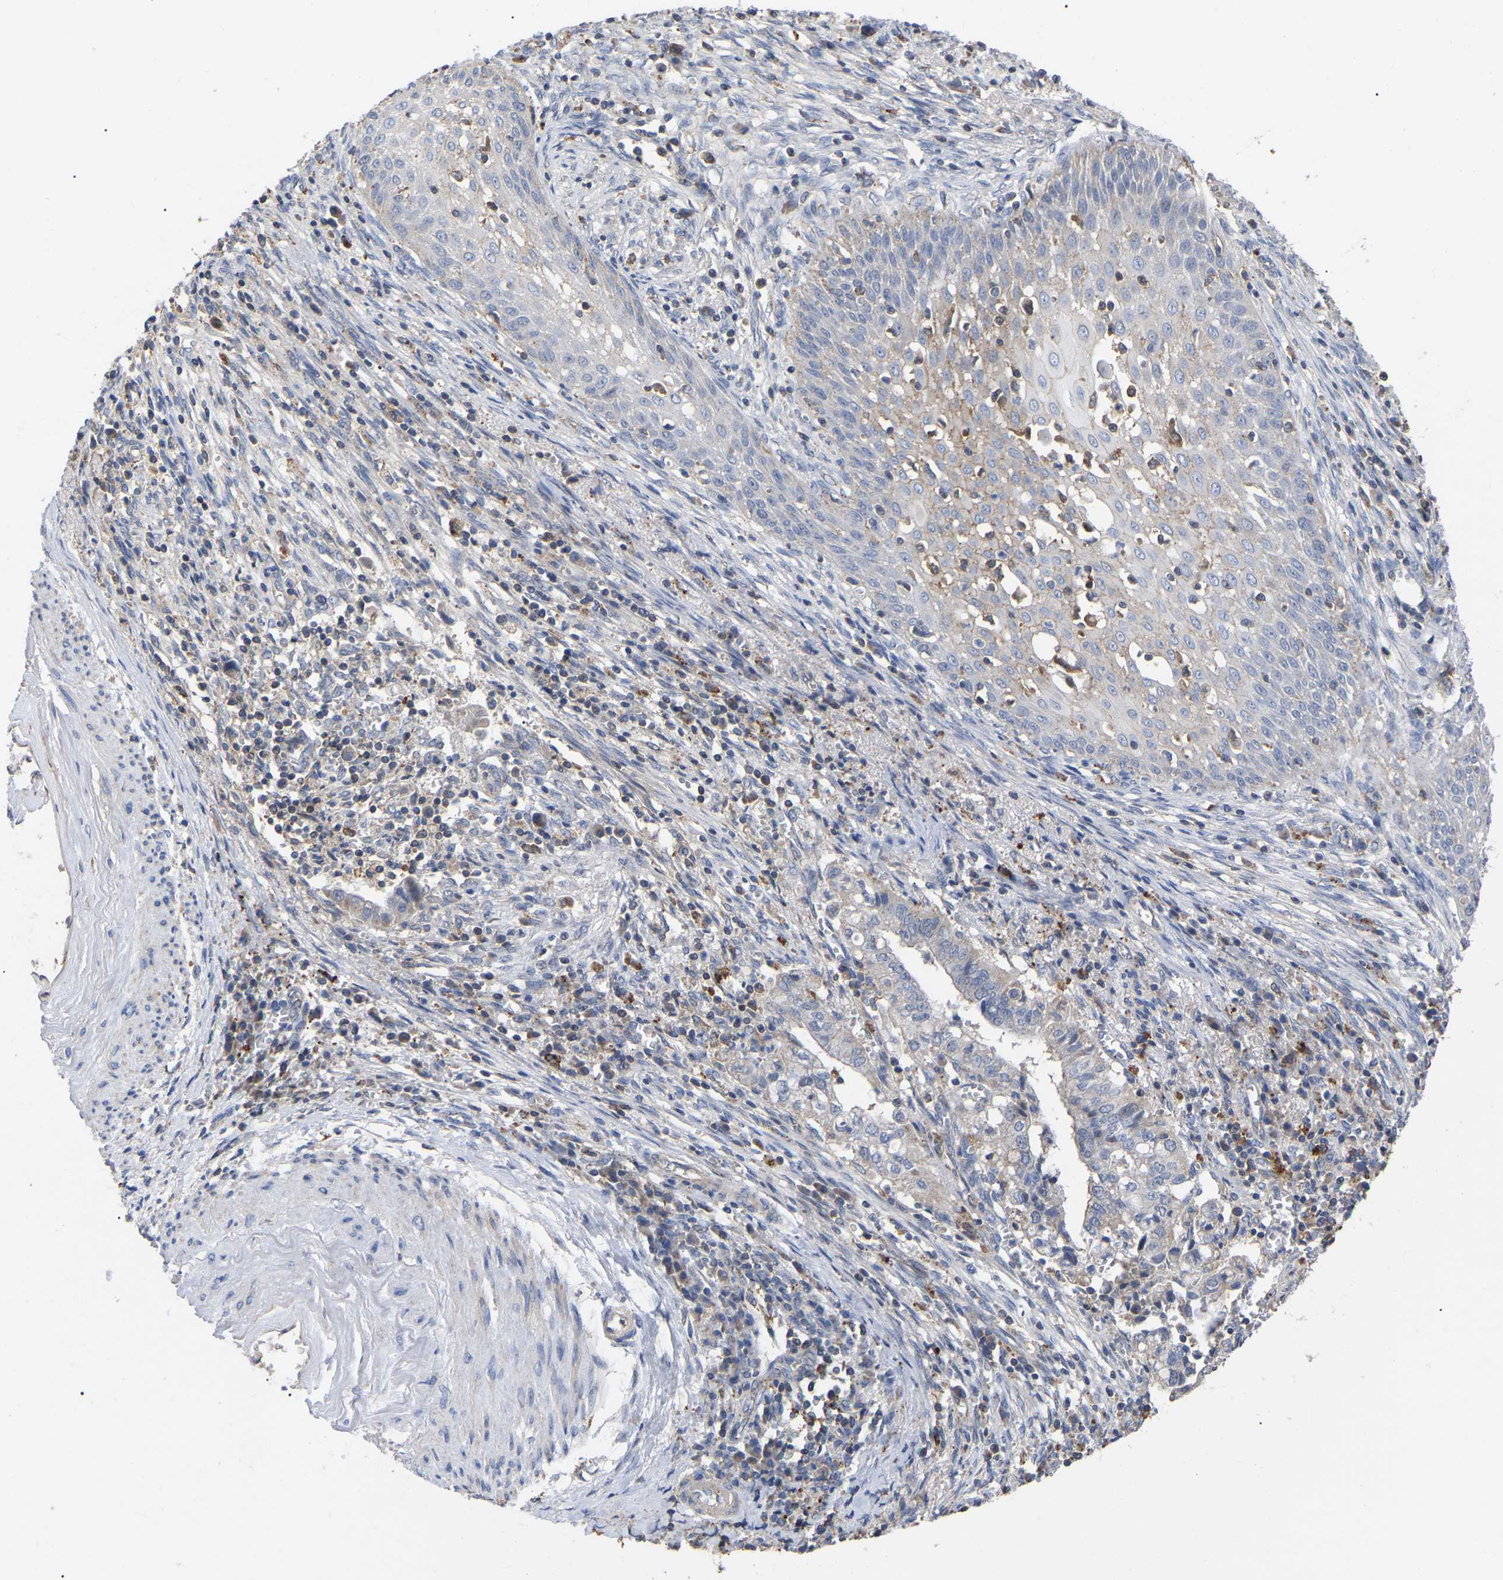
{"staining": {"intensity": "negative", "quantity": "none", "location": "none"}, "tissue": "cervical cancer", "cell_type": "Tumor cells", "image_type": "cancer", "snomed": [{"axis": "morphology", "description": "Adenocarcinoma, NOS"}, {"axis": "topography", "description": "Cervix"}], "caption": "Tumor cells are negative for brown protein staining in cervical adenocarcinoma.", "gene": "FAM171A2", "patient": {"sex": "female", "age": 44}}